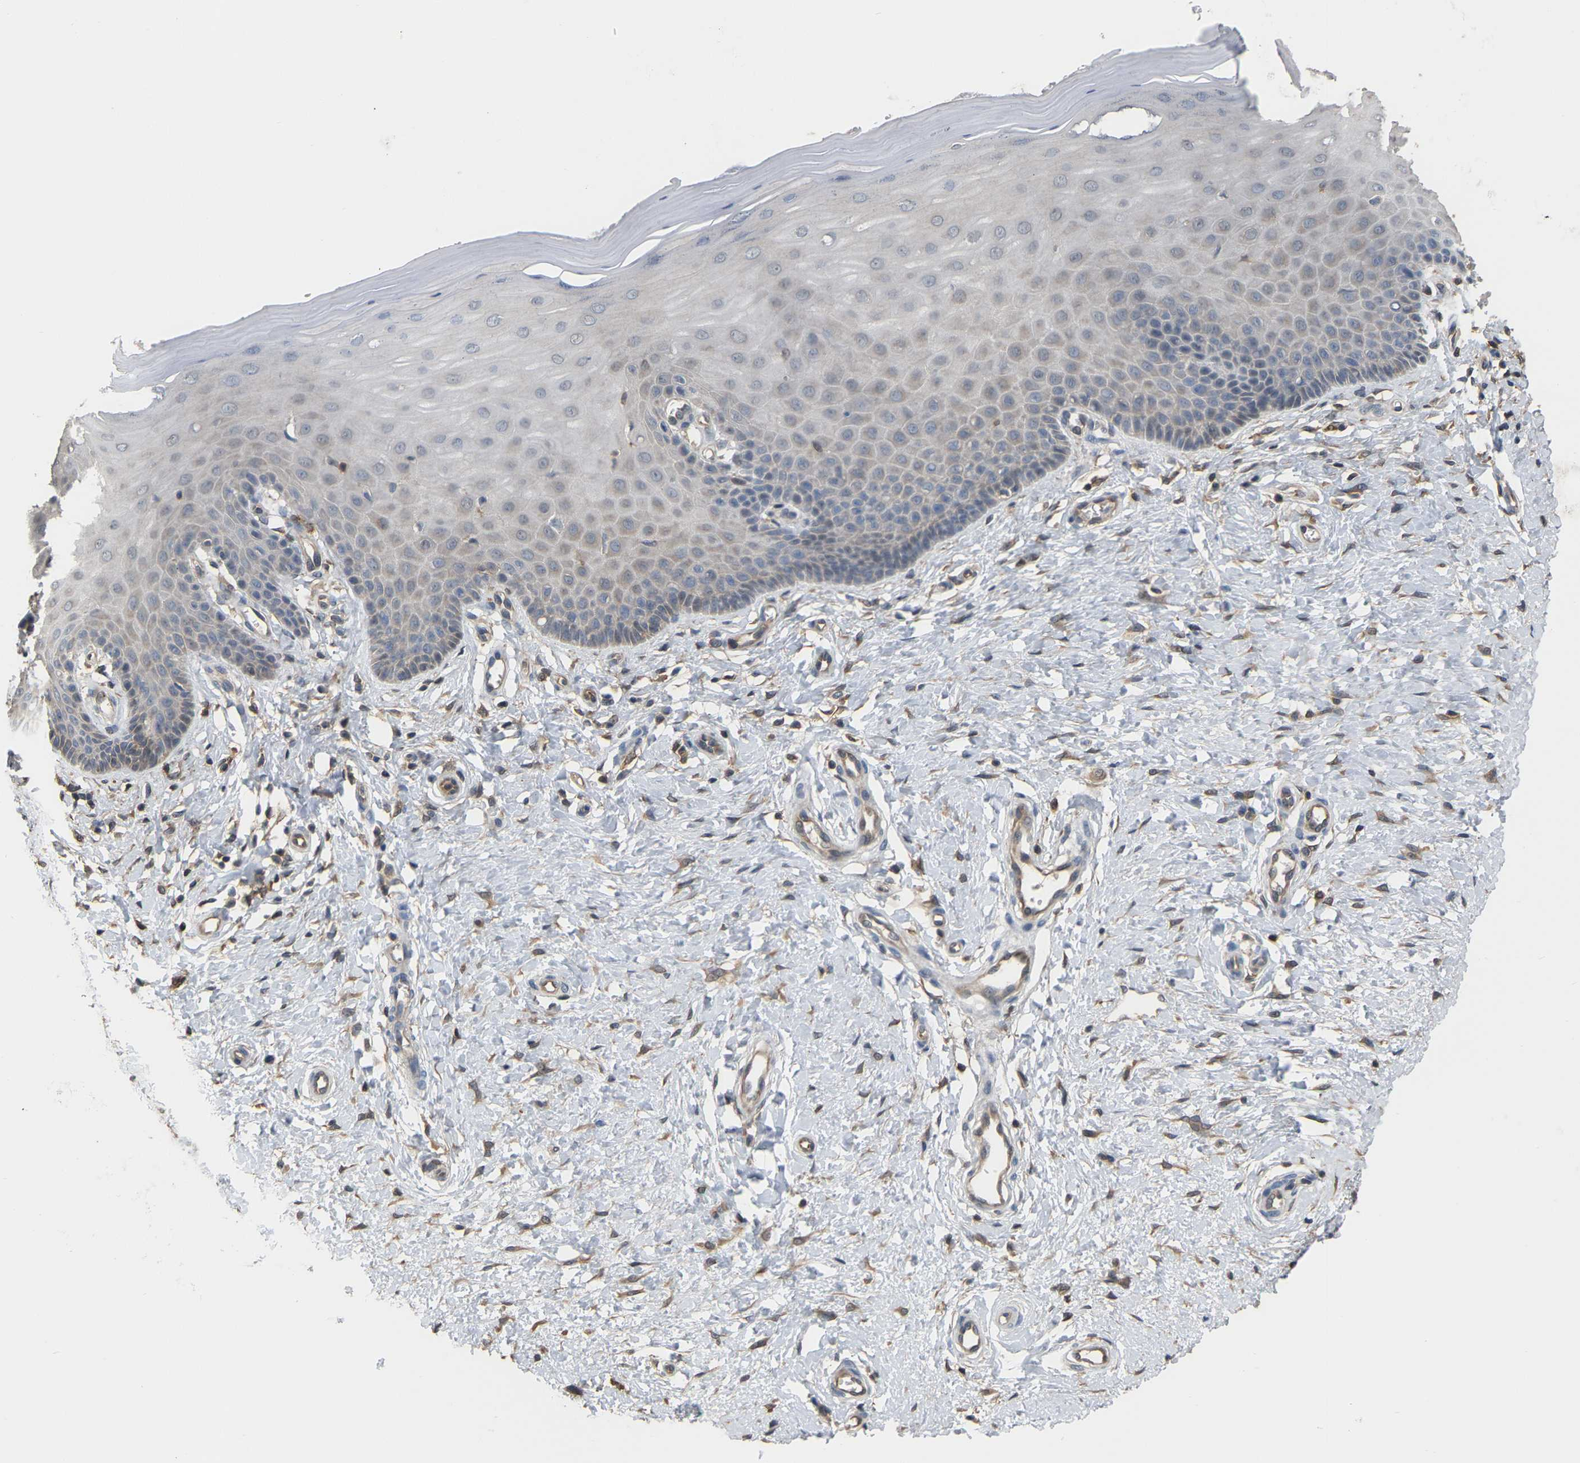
{"staining": {"intensity": "negative", "quantity": "none", "location": "none"}, "tissue": "cervix", "cell_type": "Glandular cells", "image_type": "normal", "snomed": [{"axis": "morphology", "description": "Normal tissue, NOS"}, {"axis": "topography", "description": "Cervix"}], "caption": "DAB immunohistochemical staining of unremarkable cervix displays no significant positivity in glandular cells.", "gene": "MTPN", "patient": {"sex": "female", "age": 55}}